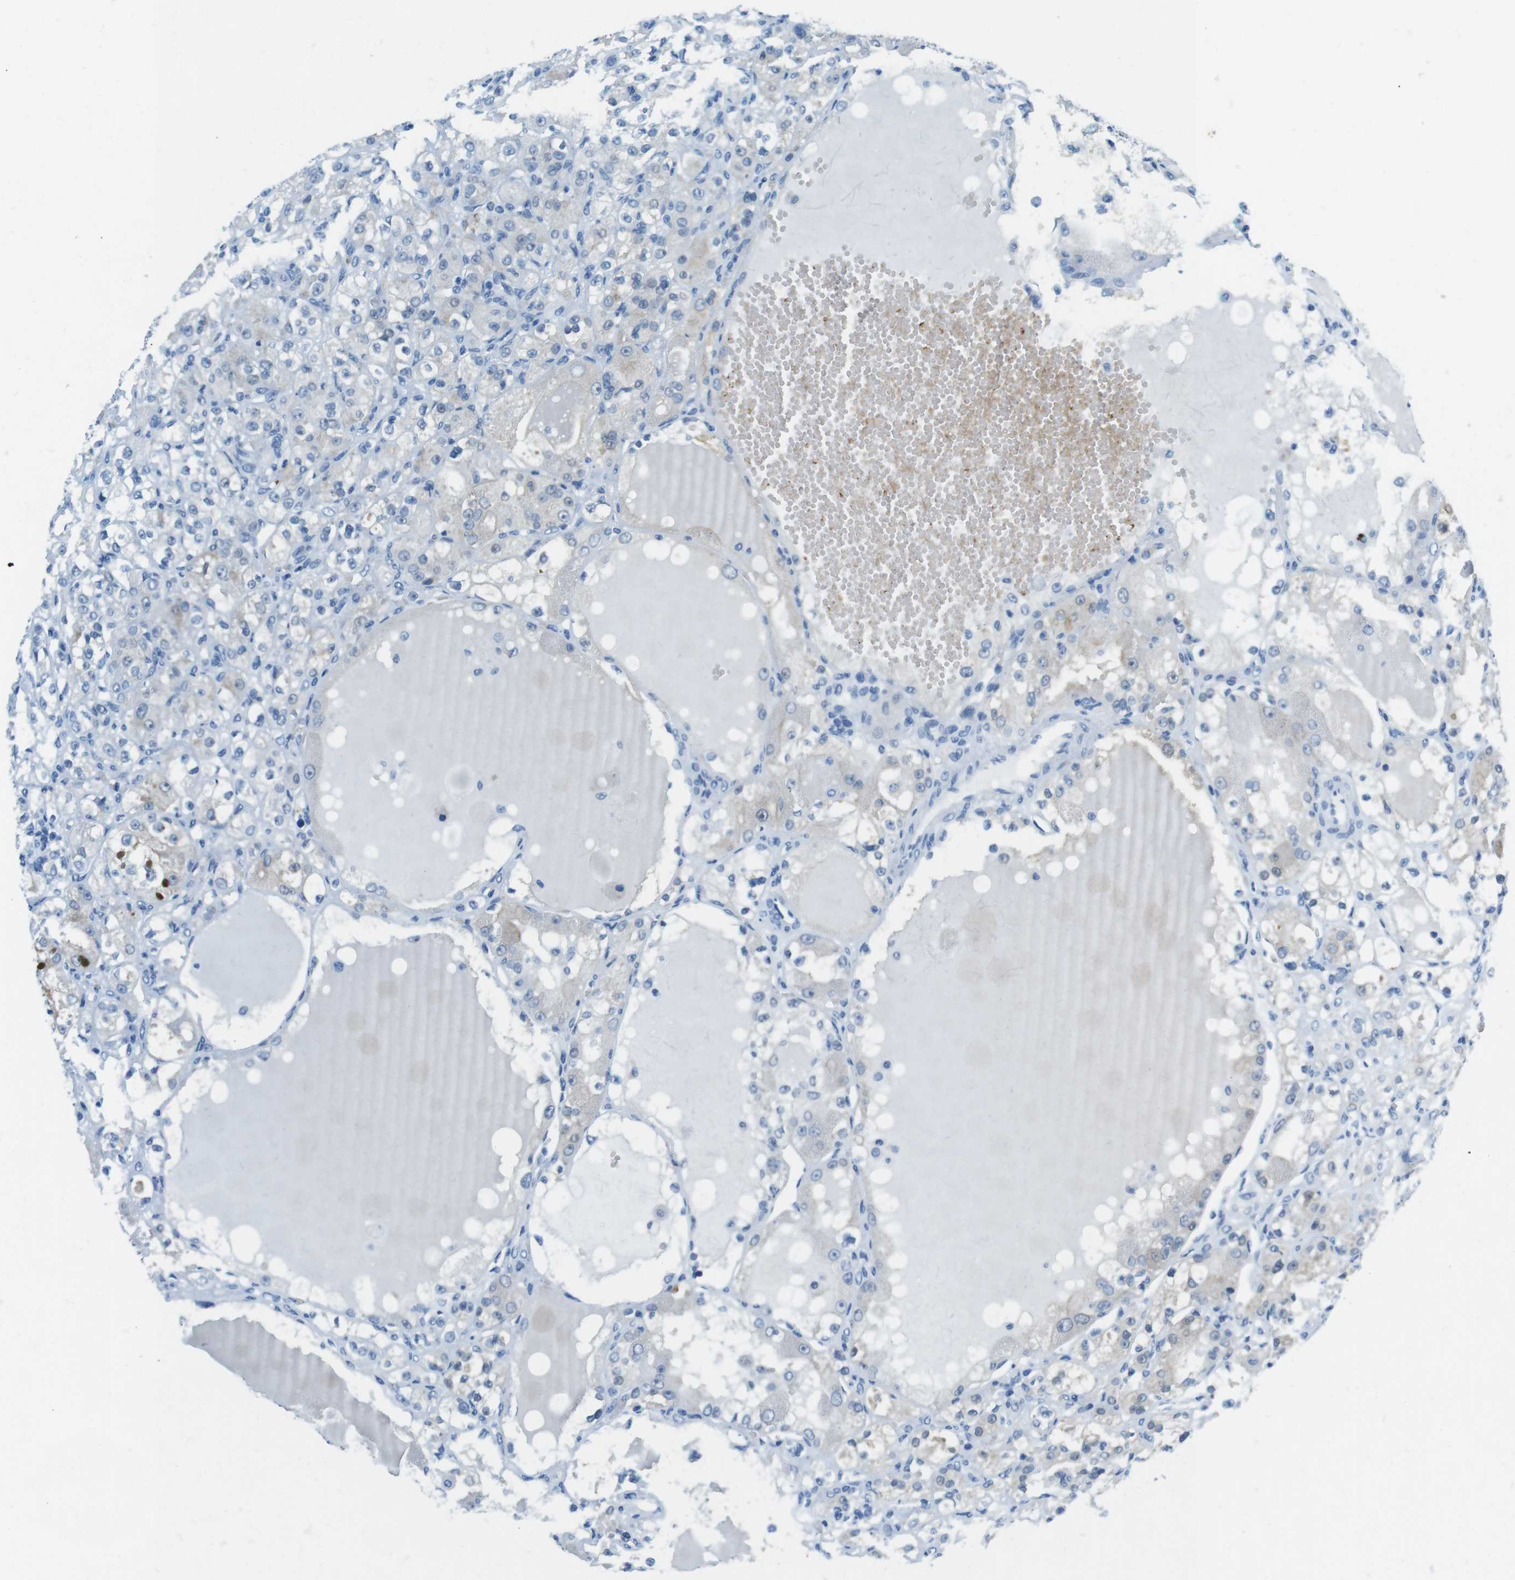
{"staining": {"intensity": "weak", "quantity": "<25%", "location": "cytoplasmic/membranous"}, "tissue": "renal cancer", "cell_type": "Tumor cells", "image_type": "cancer", "snomed": [{"axis": "morphology", "description": "Normal tissue, NOS"}, {"axis": "morphology", "description": "Adenocarcinoma, NOS"}, {"axis": "topography", "description": "Kidney"}], "caption": "Renal cancer (adenocarcinoma) stained for a protein using IHC displays no expression tumor cells.", "gene": "TFAP2C", "patient": {"sex": "male", "age": 61}}